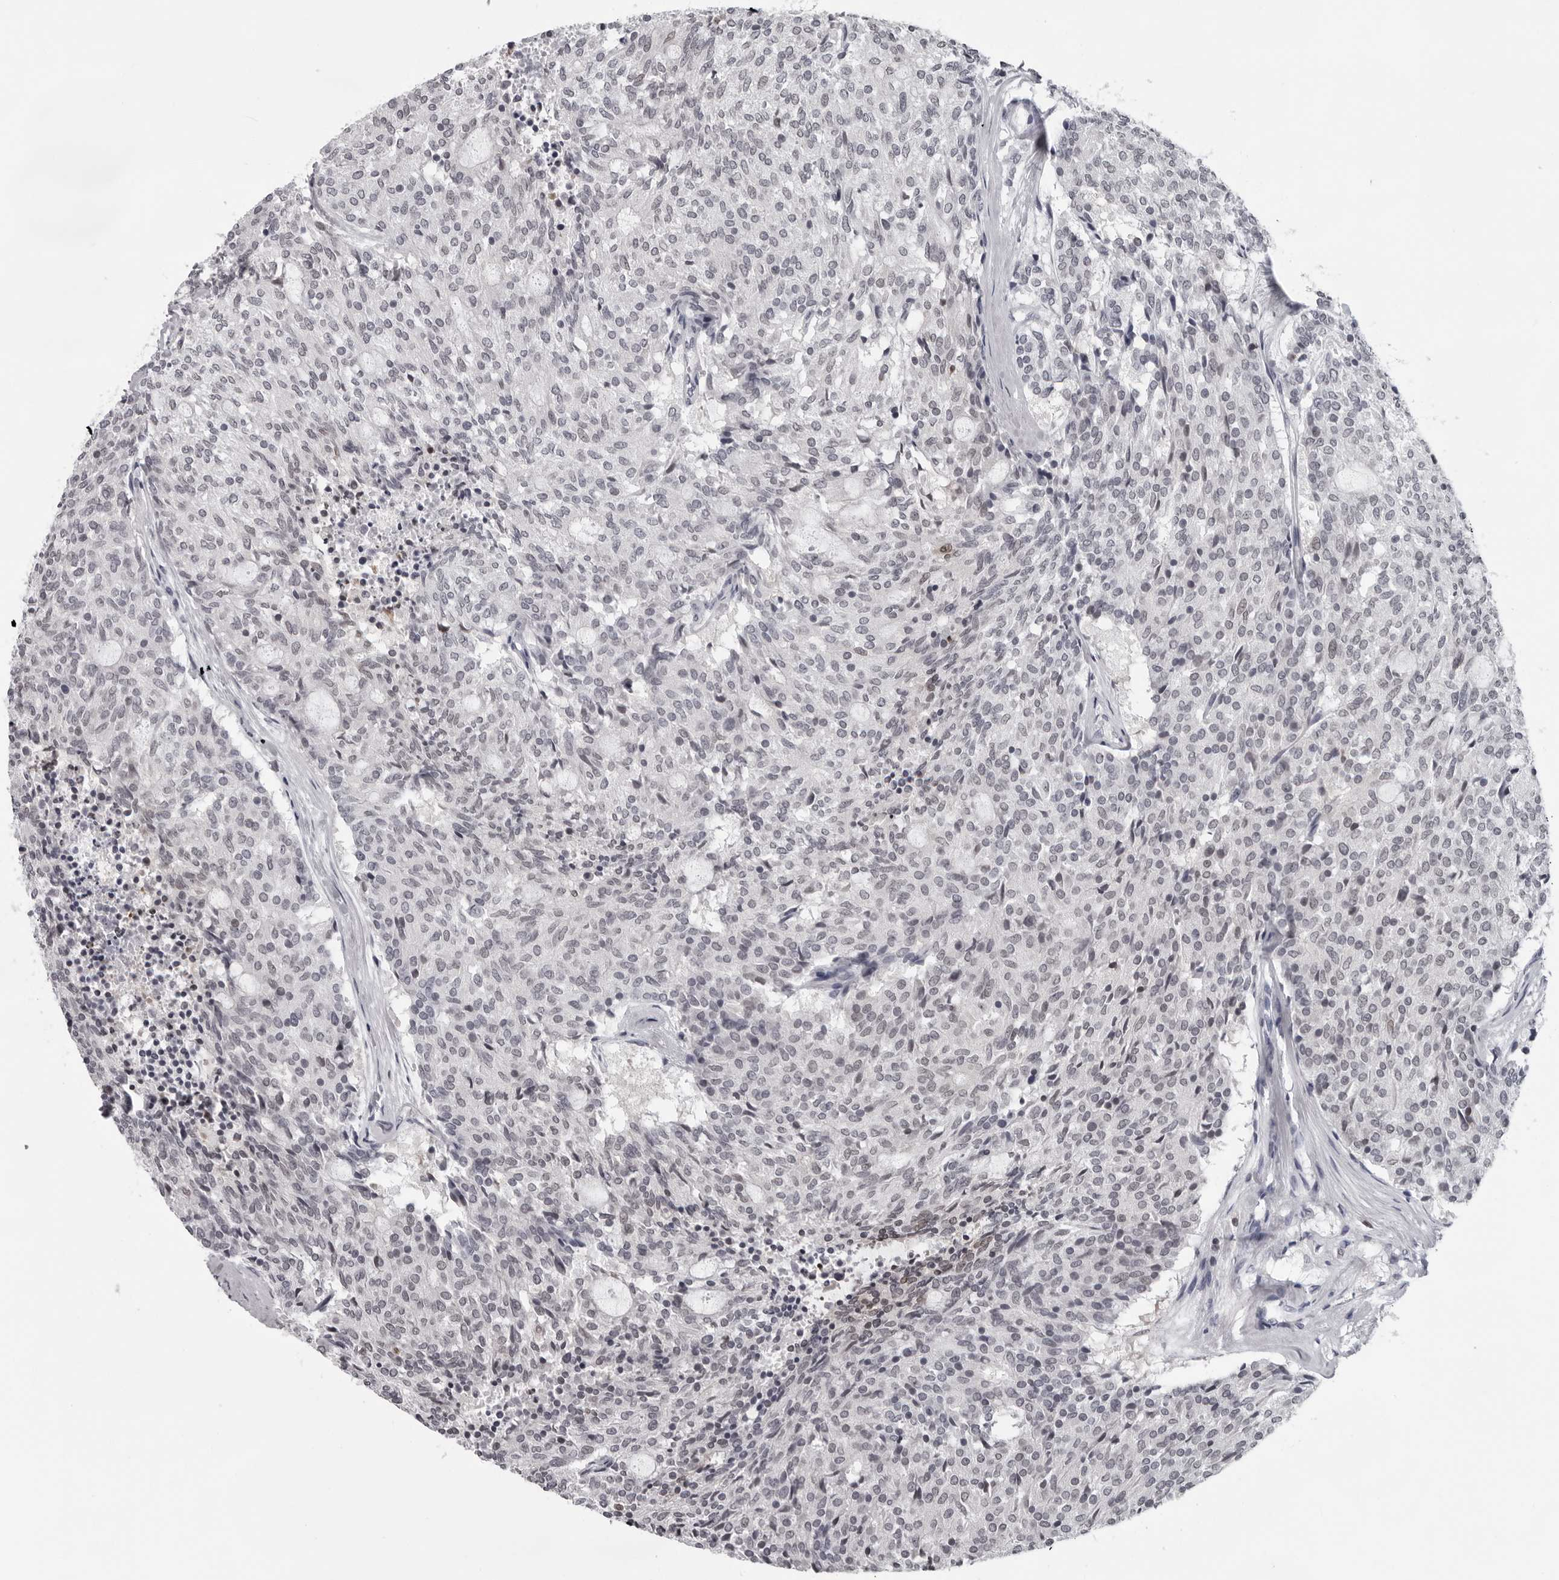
{"staining": {"intensity": "negative", "quantity": "none", "location": "none"}, "tissue": "carcinoid", "cell_type": "Tumor cells", "image_type": "cancer", "snomed": [{"axis": "morphology", "description": "Carcinoid, malignant, NOS"}, {"axis": "topography", "description": "Pancreas"}], "caption": "Protein analysis of carcinoid (malignant) reveals no significant staining in tumor cells. (Immunohistochemistry (ihc), brightfield microscopy, high magnification).", "gene": "LZIC", "patient": {"sex": "female", "age": 54}}